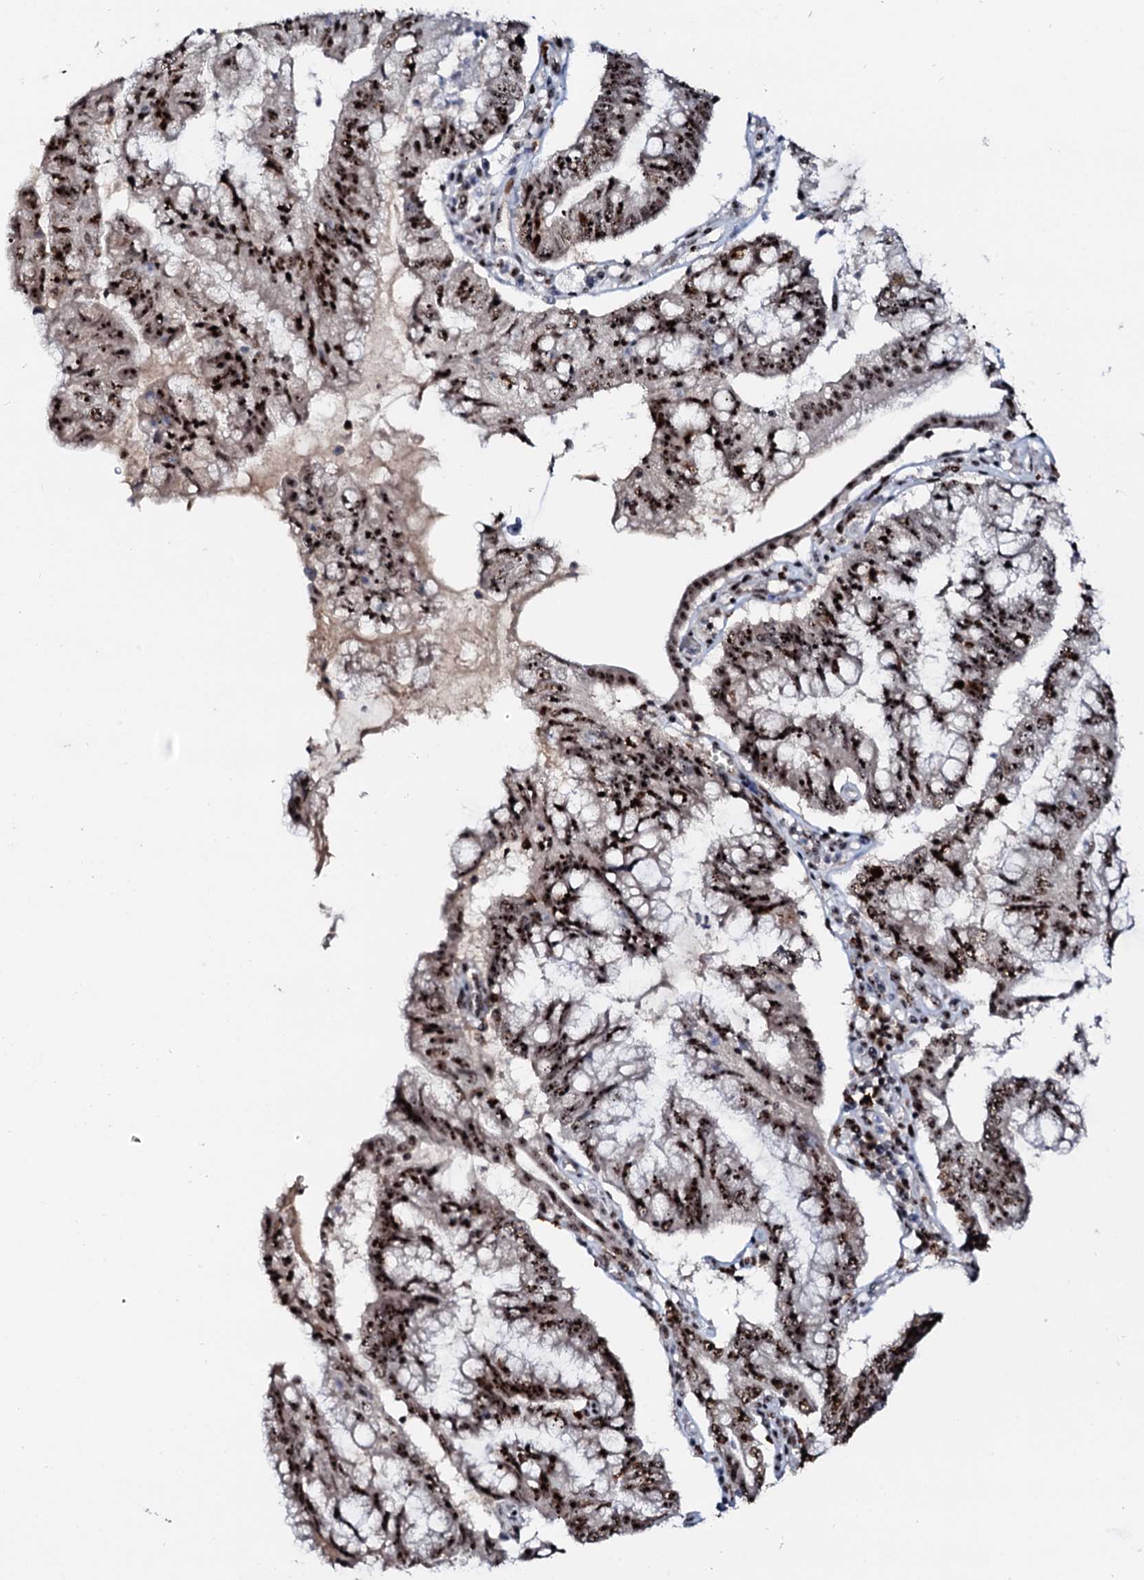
{"staining": {"intensity": "moderate", "quantity": ">75%", "location": "nuclear"}, "tissue": "pancreatic cancer", "cell_type": "Tumor cells", "image_type": "cancer", "snomed": [{"axis": "morphology", "description": "Adenocarcinoma, NOS"}, {"axis": "topography", "description": "Pancreas"}], "caption": "Tumor cells demonstrate medium levels of moderate nuclear positivity in approximately >75% of cells in human adenocarcinoma (pancreatic).", "gene": "NEUROG3", "patient": {"sex": "female", "age": 73}}